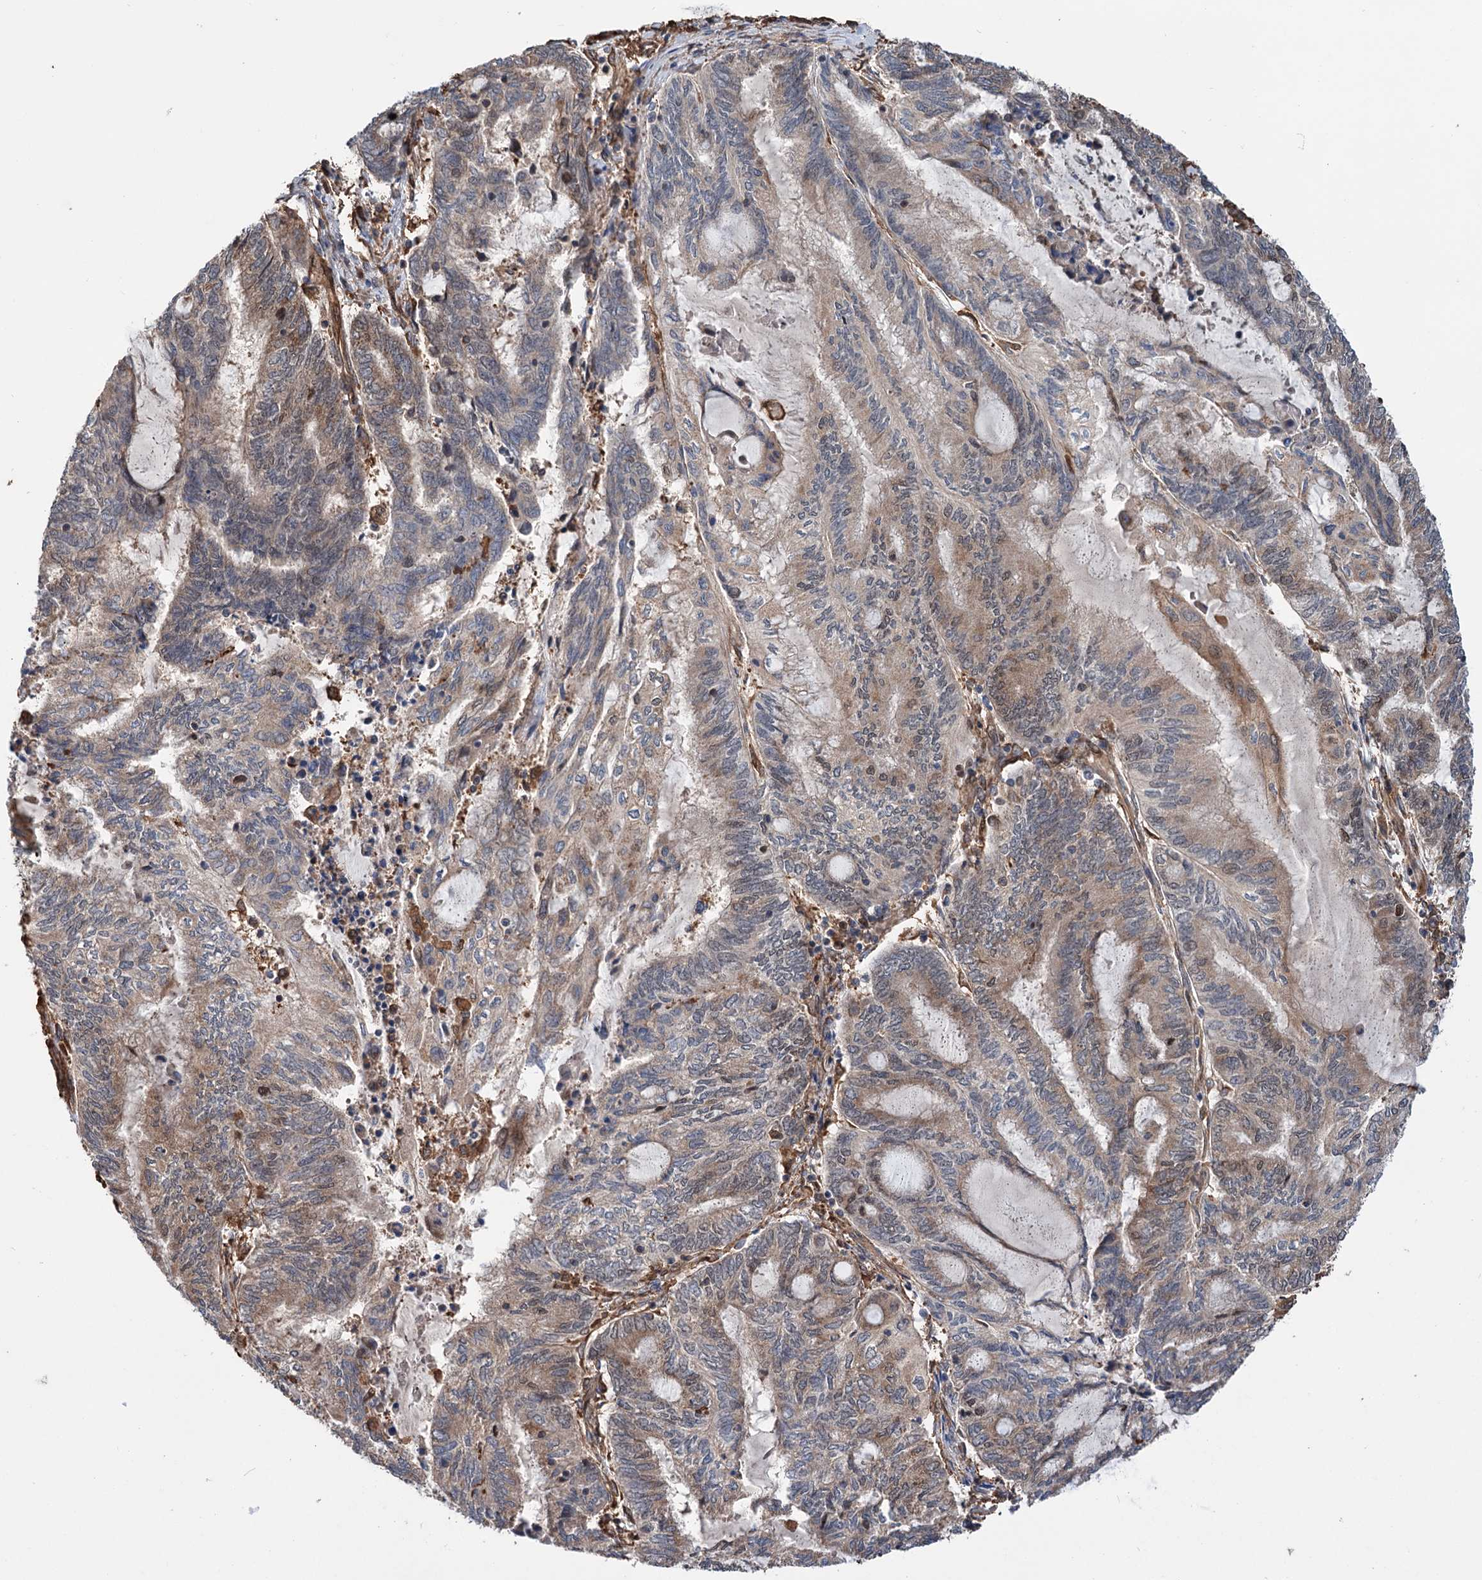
{"staining": {"intensity": "strong", "quantity": "25%-75%", "location": "cytoplasmic/membranous"}, "tissue": "endometrial cancer", "cell_type": "Tumor cells", "image_type": "cancer", "snomed": [{"axis": "morphology", "description": "Adenocarcinoma, NOS"}, {"axis": "topography", "description": "Uterus"}, {"axis": "topography", "description": "Endometrium"}], "caption": "Immunohistochemistry (IHC) of endometrial adenocarcinoma shows high levels of strong cytoplasmic/membranous expression in about 25%-75% of tumor cells.", "gene": "NCAPD2", "patient": {"sex": "female", "age": 70}}